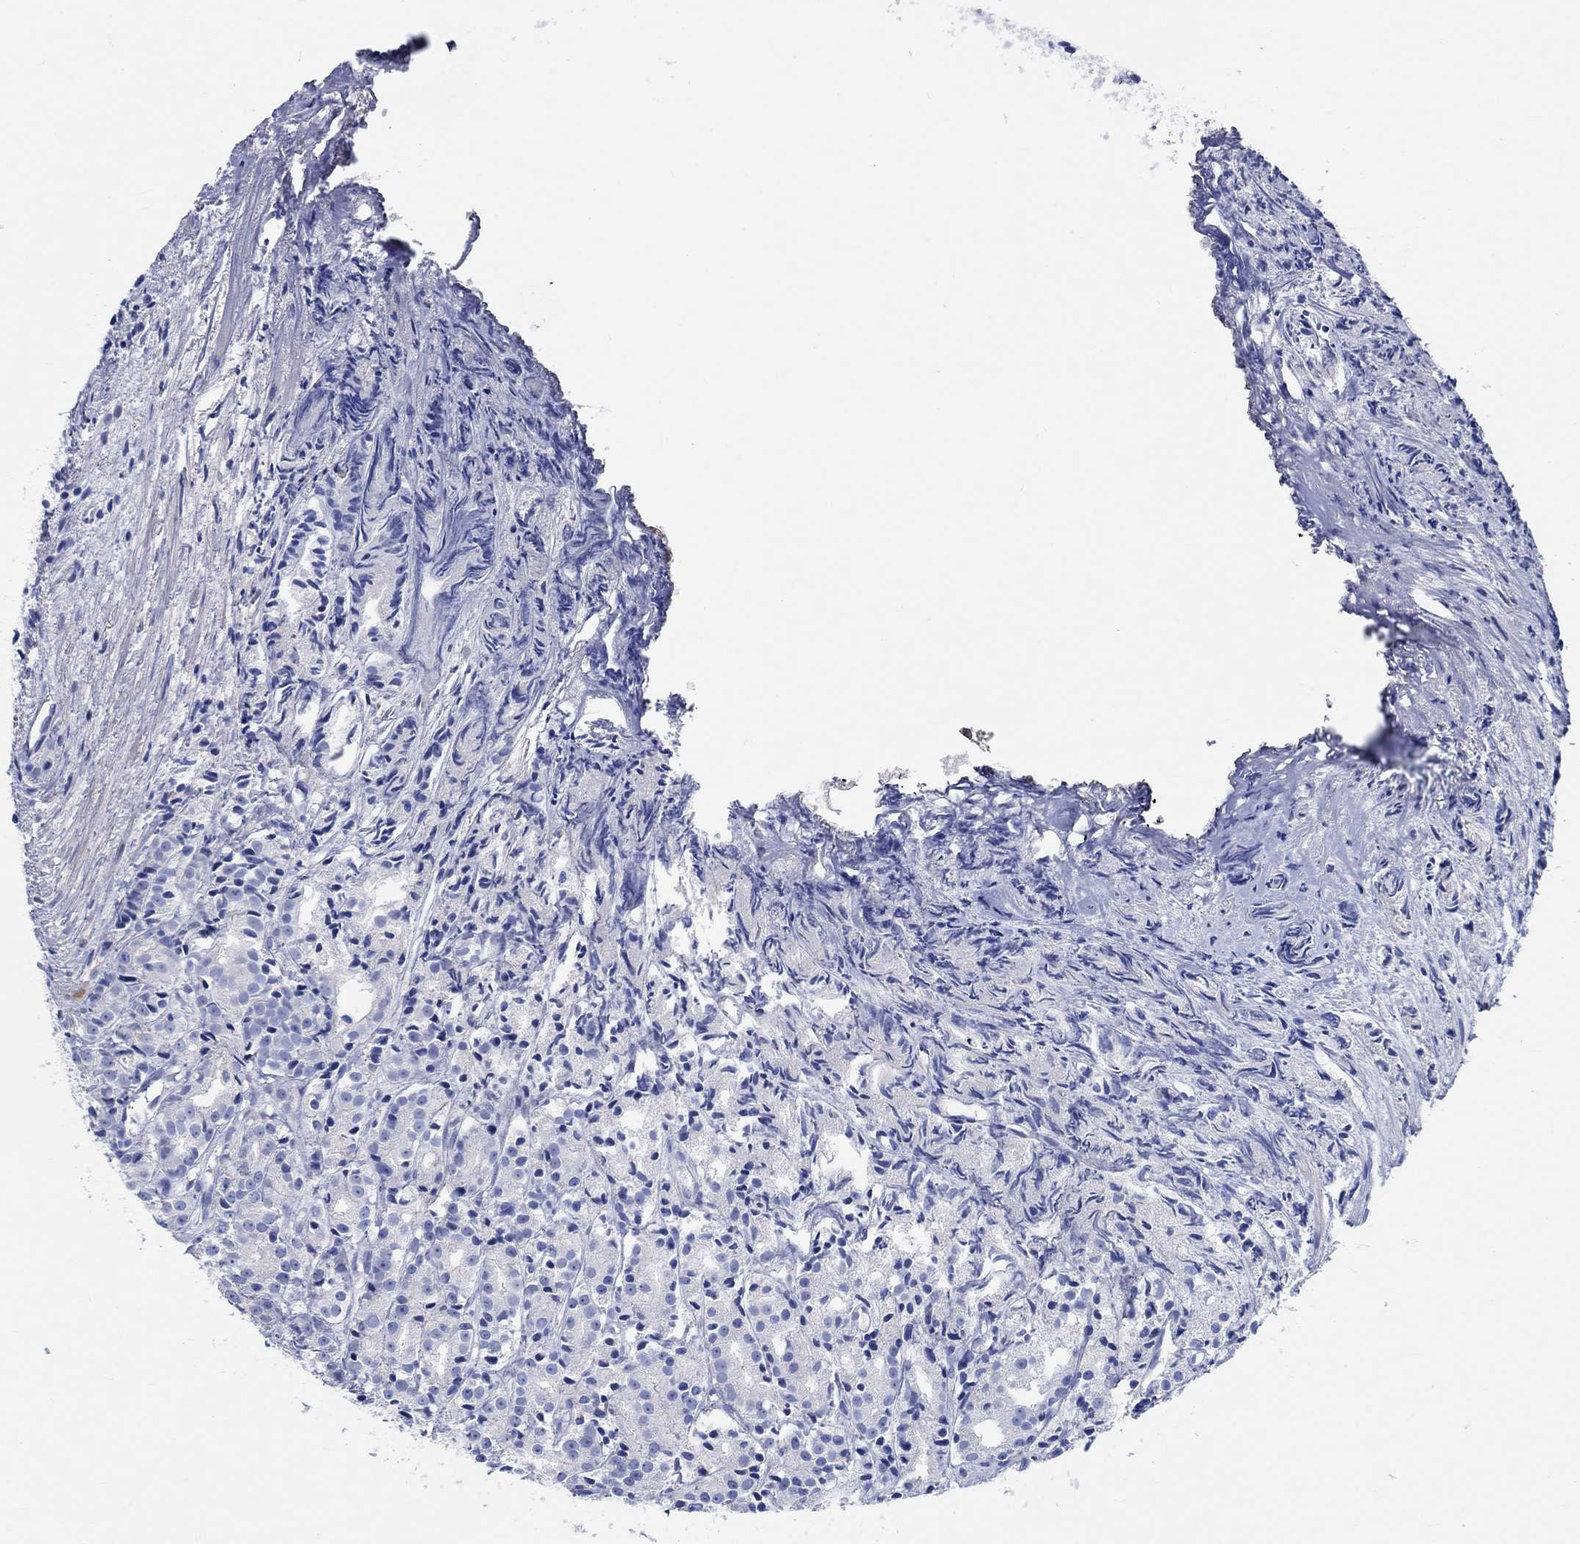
{"staining": {"intensity": "negative", "quantity": "none", "location": "none"}, "tissue": "prostate cancer", "cell_type": "Tumor cells", "image_type": "cancer", "snomed": [{"axis": "morphology", "description": "Adenocarcinoma, Medium grade"}, {"axis": "topography", "description": "Prostate"}], "caption": "Immunohistochemistry micrograph of neoplastic tissue: prostate cancer stained with DAB demonstrates no significant protein positivity in tumor cells.", "gene": "SHISA4", "patient": {"sex": "male", "age": 74}}